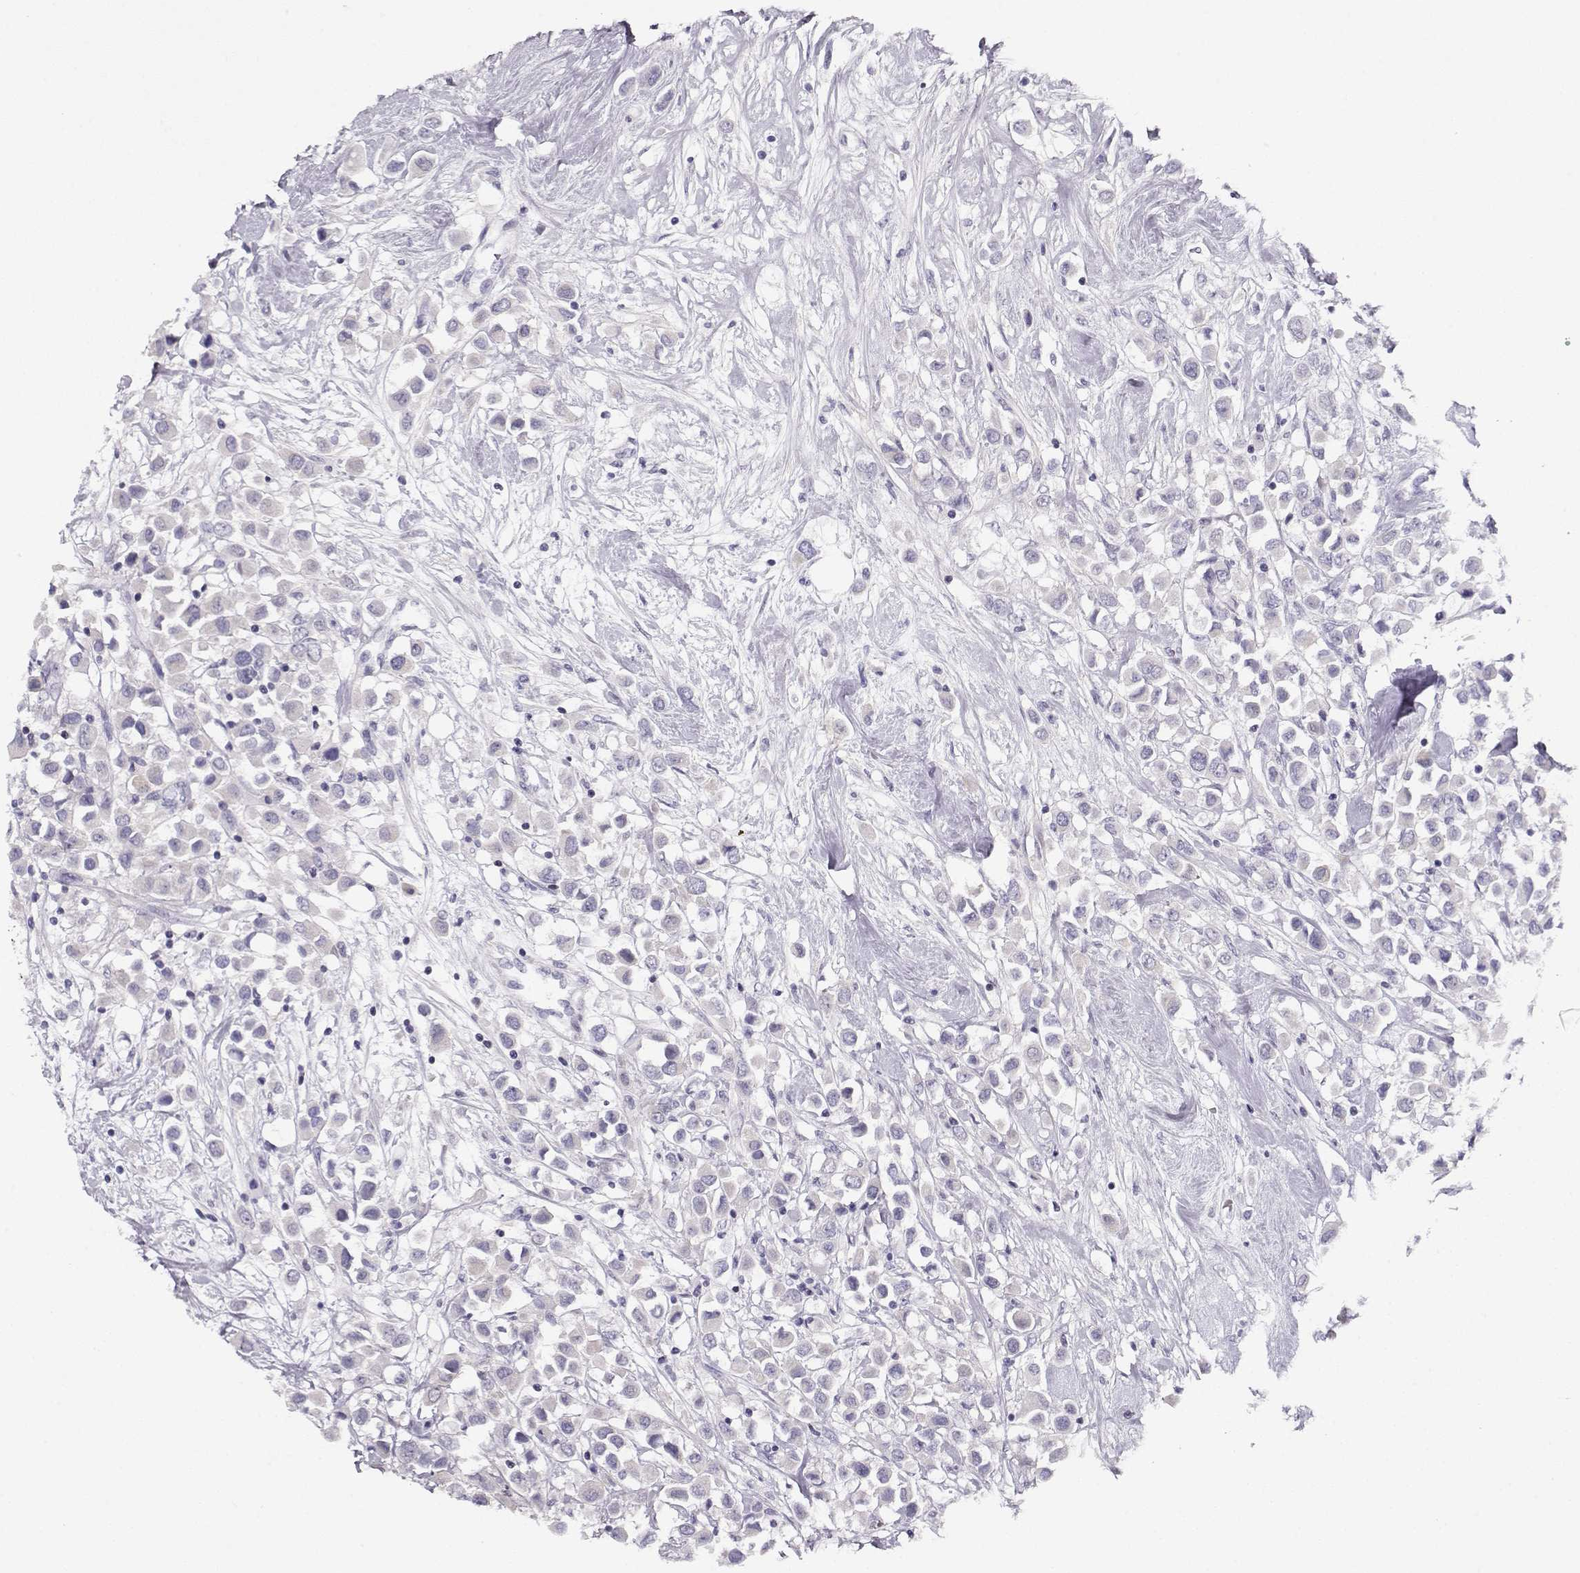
{"staining": {"intensity": "negative", "quantity": "none", "location": "none"}, "tissue": "breast cancer", "cell_type": "Tumor cells", "image_type": "cancer", "snomed": [{"axis": "morphology", "description": "Duct carcinoma"}, {"axis": "topography", "description": "Breast"}], "caption": "Protein analysis of breast cancer (intraductal carcinoma) shows no significant staining in tumor cells.", "gene": "CRX", "patient": {"sex": "female", "age": 61}}